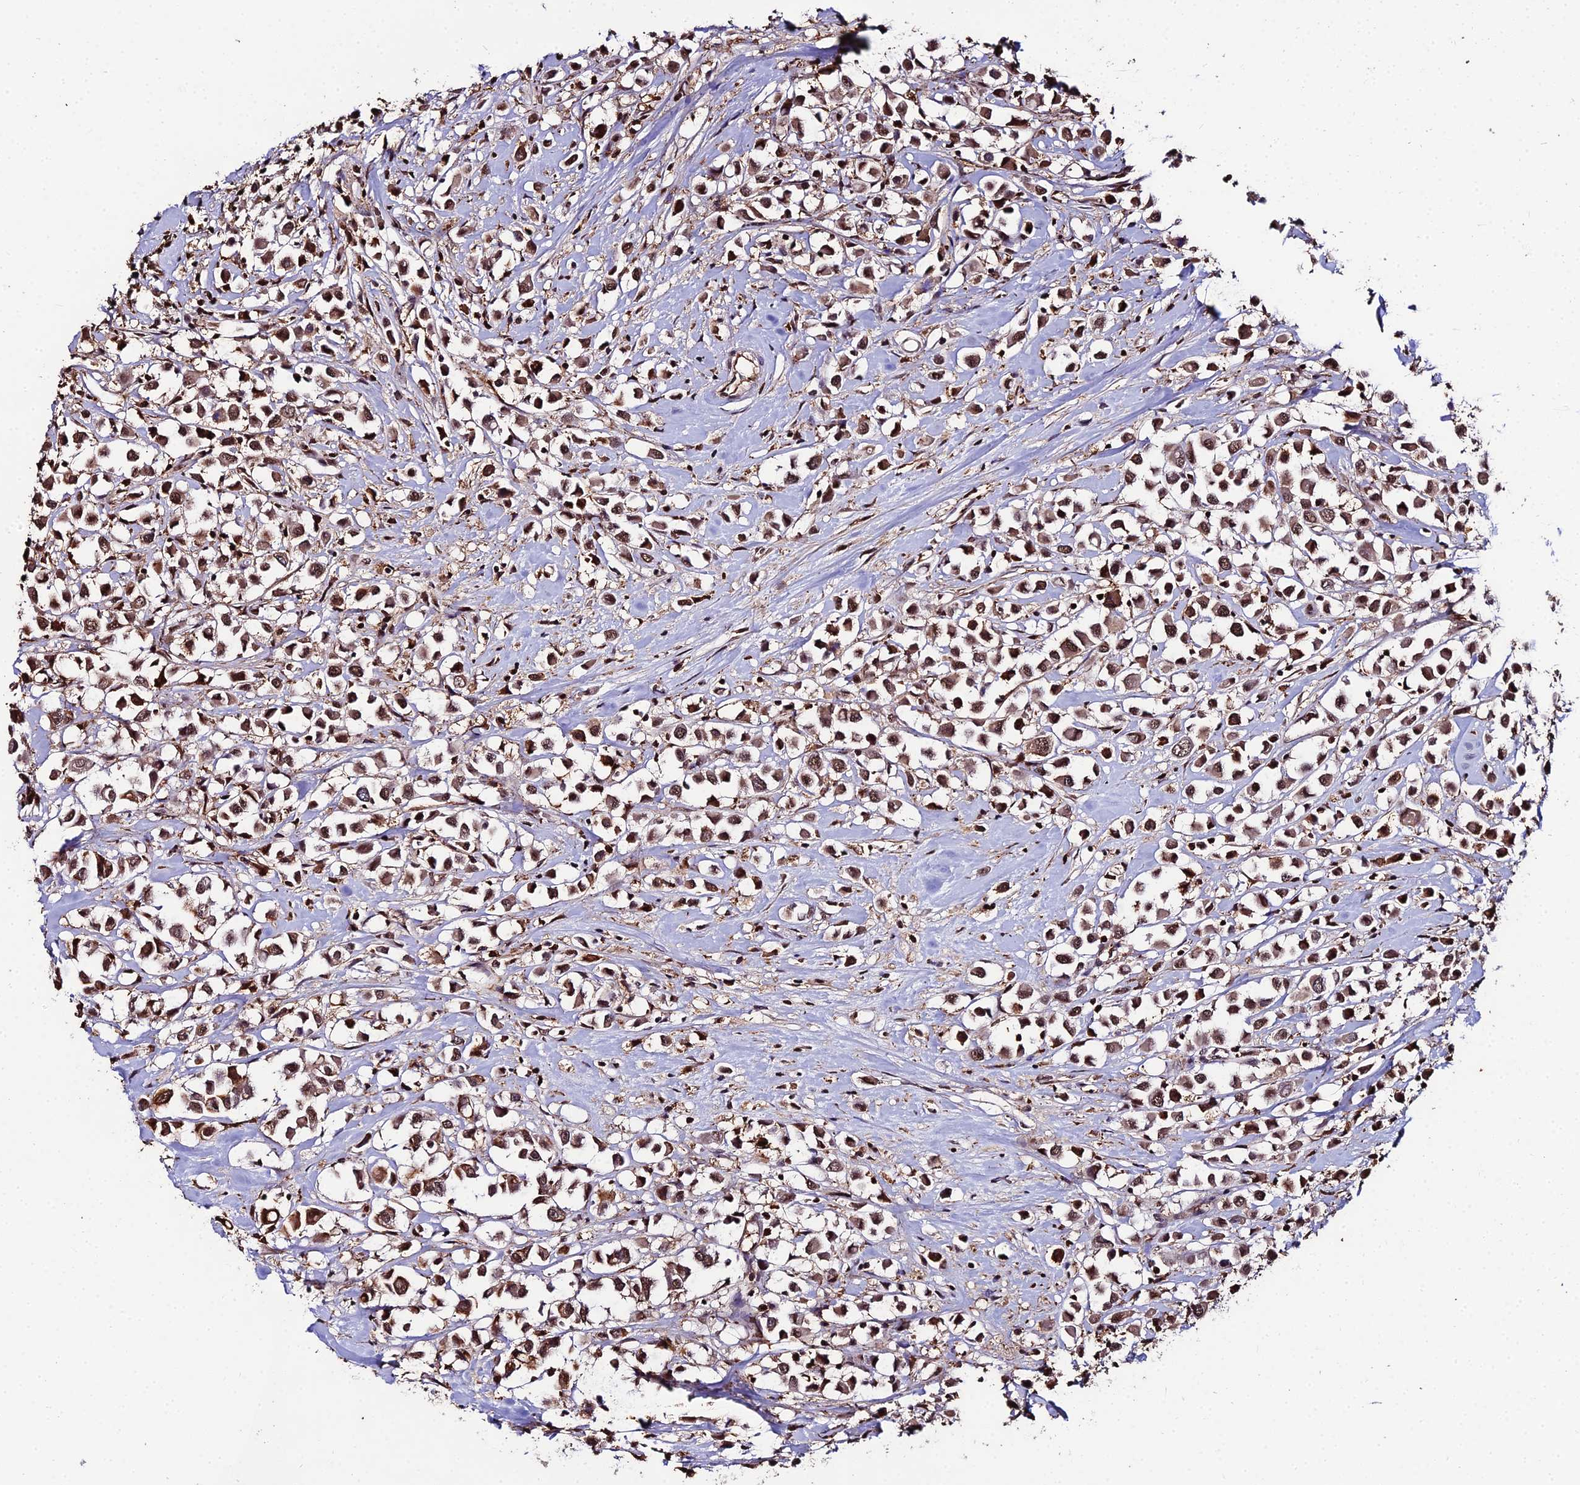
{"staining": {"intensity": "moderate", "quantity": ">75%", "location": "cytoplasmic/membranous,nuclear"}, "tissue": "breast cancer", "cell_type": "Tumor cells", "image_type": "cancer", "snomed": [{"axis": "morphology", "description": "Duct carcinoma"}, {"axis": "topography", "description": "Breast"}], "caption": "Breast cancer was stained to show a protein in brown. There is medium levels of moderate cytoplasmic/membranous and nuclear positivity in about >75% of tumor cells.", "gene": "PPP4C", "patient": {"sex": "female", "age": 61}}